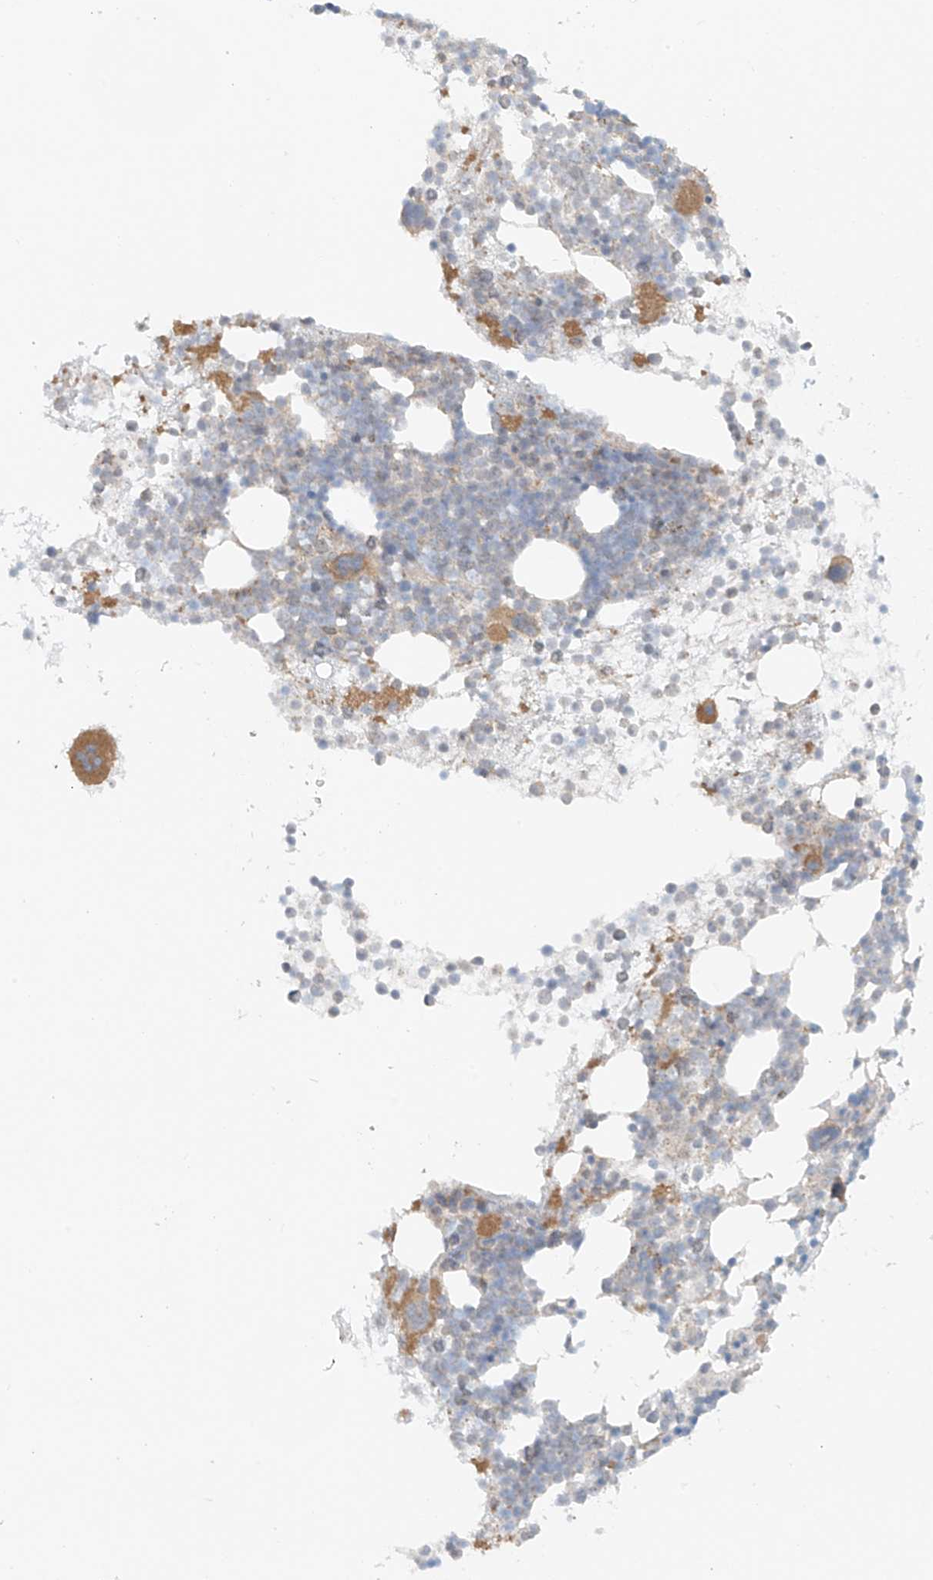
{"staining": {"intensity": "moderate", "quantity": "<25%", "location": "cytoplasmic/membranous"}, "tissue": "bone marrow", "cell_type": "Hematopoietic cells", "image_type": "normal", "snomed": [{"axis": "morphology", "description": "Normal tissue, NOS"}, {"axis": "topography", "description": "Bone marrow"}], "caption": "Moderate cytoplasmic/membranous staining is present in about <25% of hematopoietic cells in unremarkable bone marrow.", "gene": "ABCD1", "patient": {"sex": "female", "age": 57}}